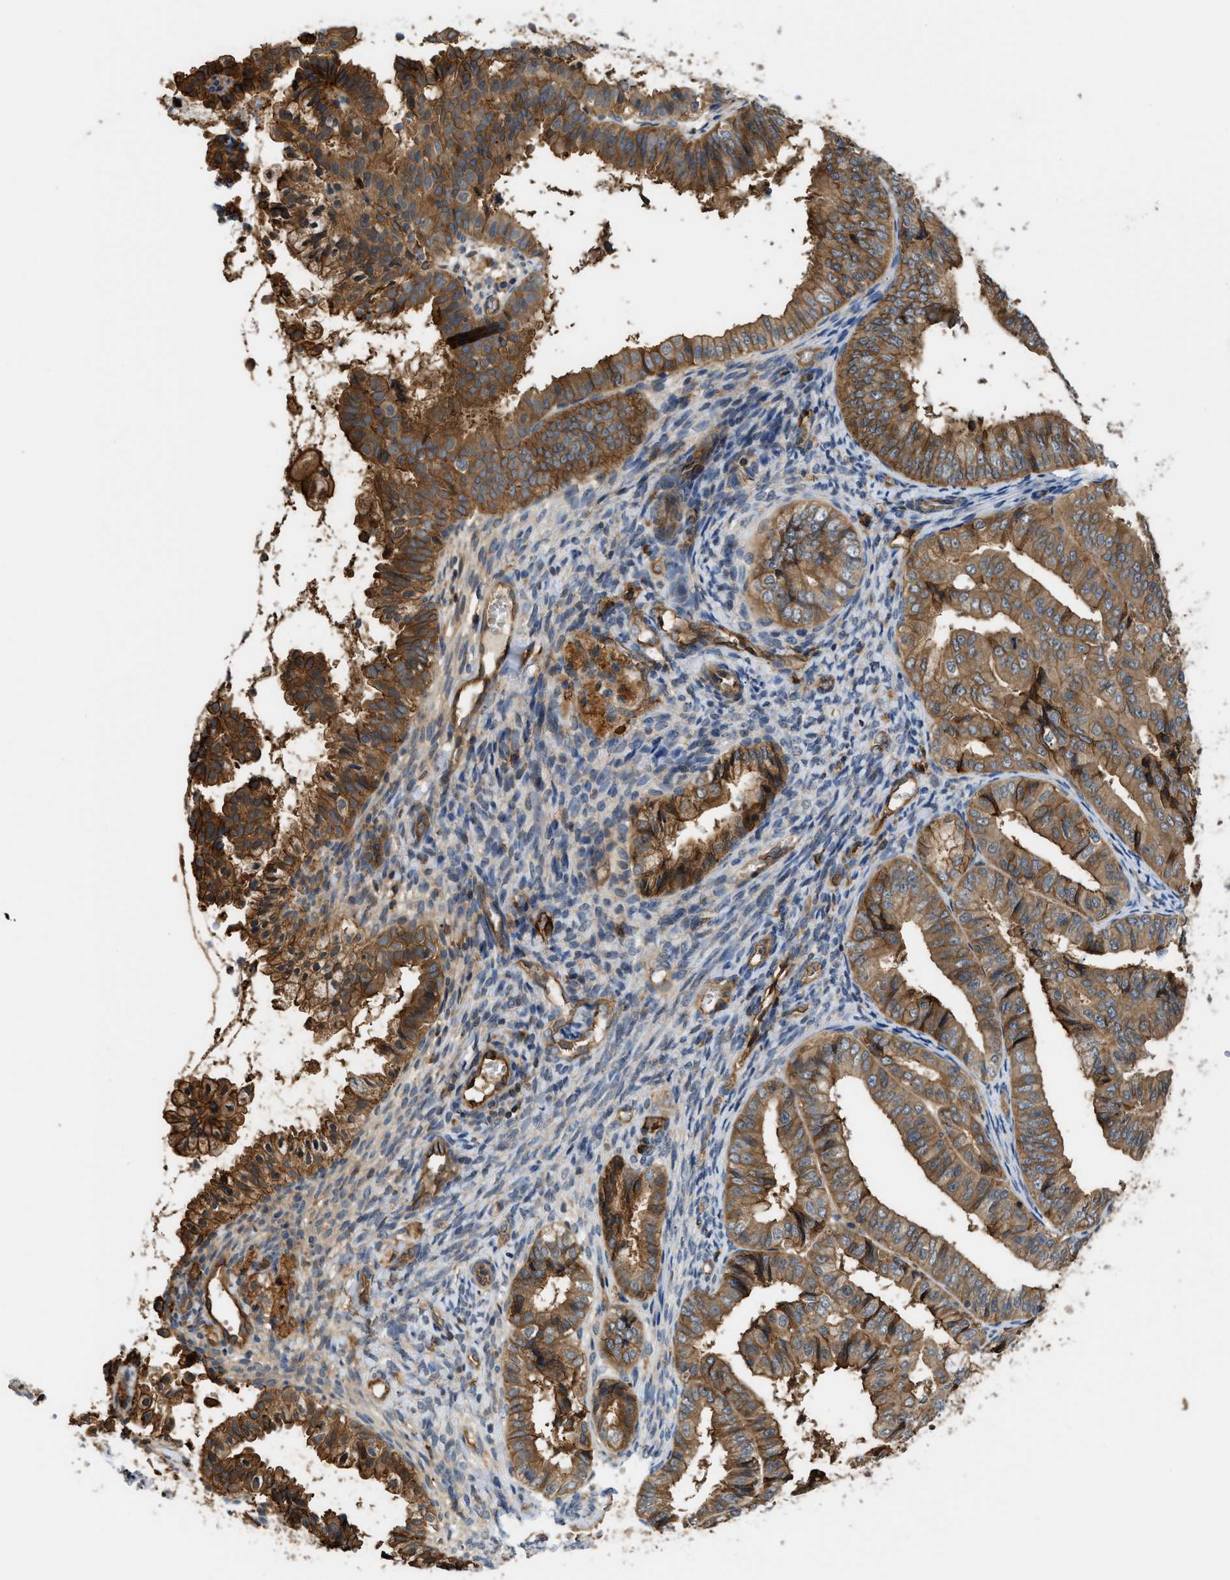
{"staining": {"intensity": "strong", "quantity": ">75%", "location": "cytoplasmic/membranous"}, "tissue": "endometrial cancer", "cell_type": "Tumor cells", "image_type": "cancer", "snomed": [{"axis": "morphology", "description": "Adenocarcinoma, NOS"}, {"axis": "topography", "description": "Endometrium"}], "caption": "Immunohistochemical staining of human adenocarcinoma (endometrial) demonstrates strong cytoplasmic/membranous protein positivity in approximately >75% of tumor cells. Using DAB (brown) and hematoxylin (blue) stains, captured at high magnification using brightfield microscopy.", "gene": "DDHD2", "patient": {"sex": "female", "age": 63}}